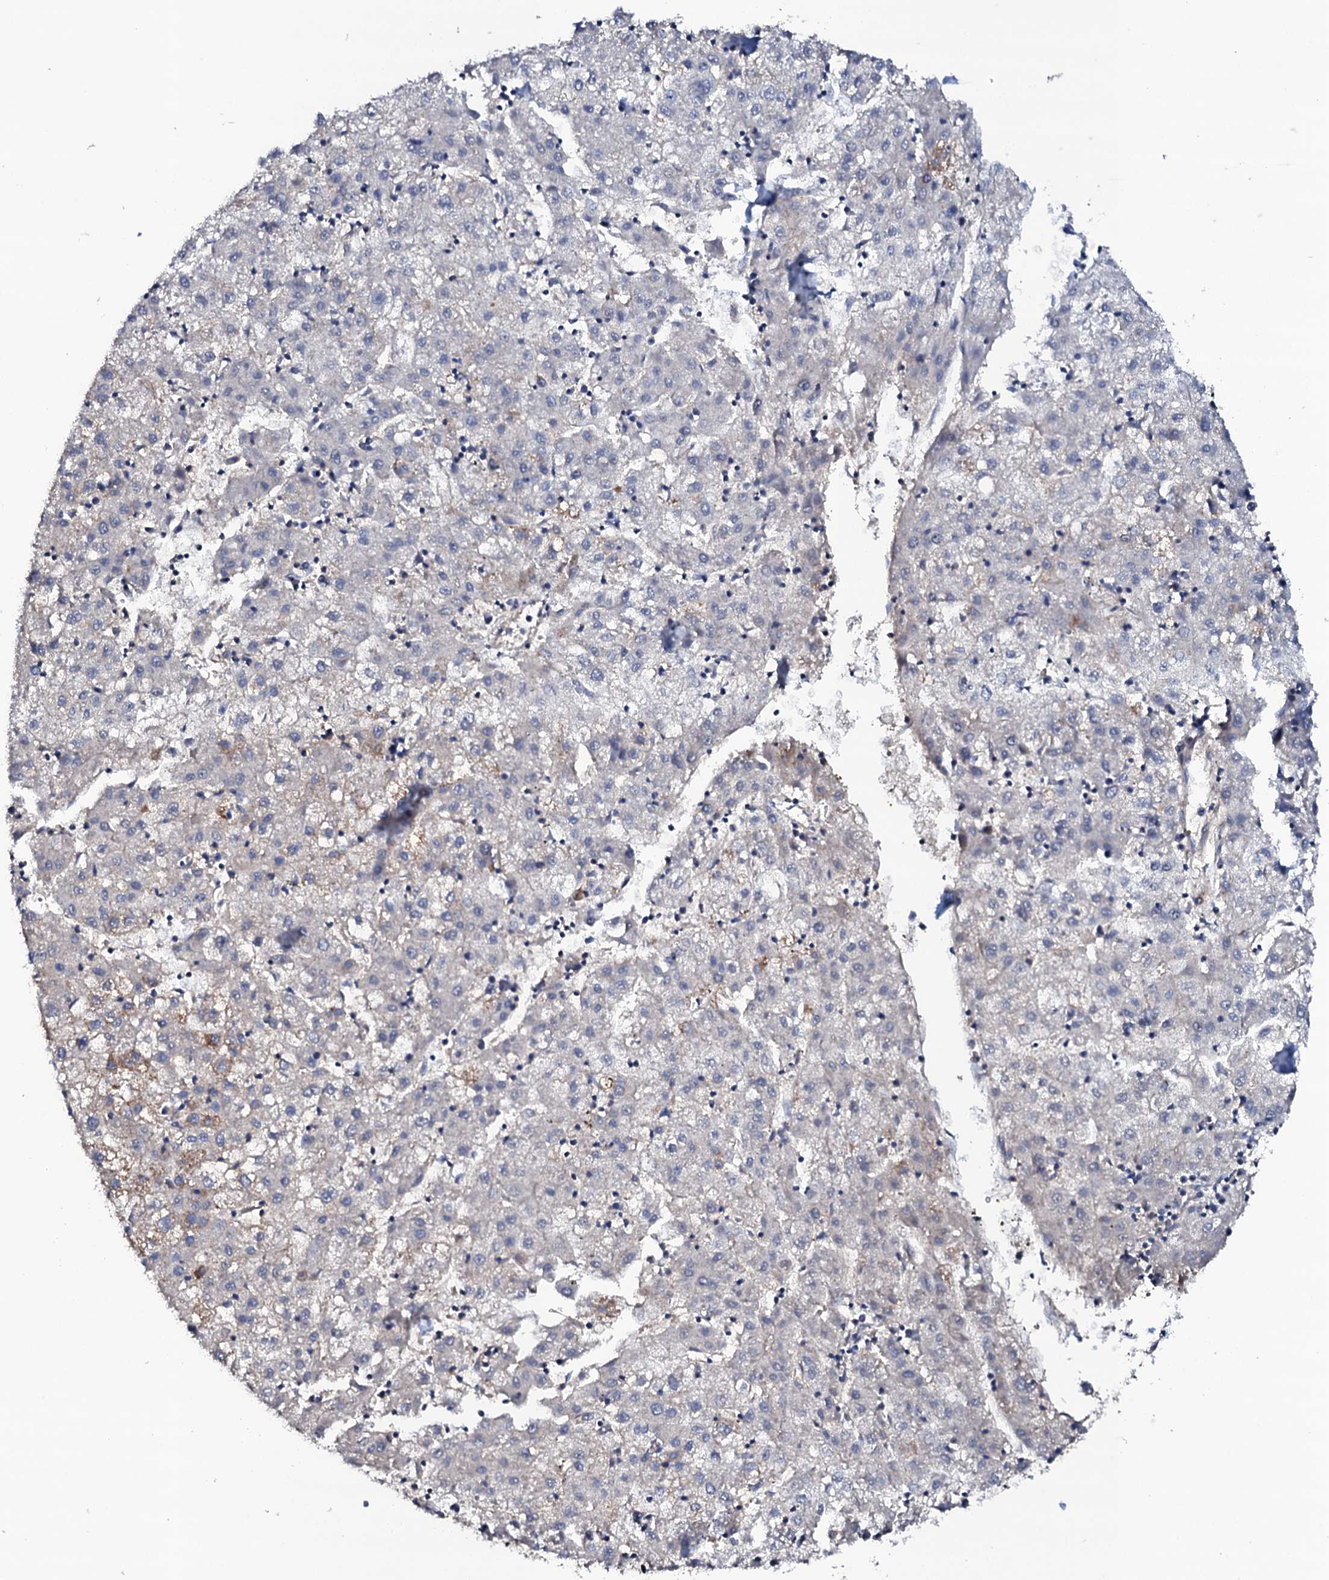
{"staining": {"intensity": "negative", "quantity": "none", "location": "none"}, "tissue": "liver cancer", "cell_type": "Tumor cells", "image_type": "cancer", "snomed": [{"axis": "morphology", "description": "Carcinoma, Hepatocellular, NOS"}, {"axis": "topography", "description": "Liver"}], "caption": "Histopathology image shows no significant protein staining in tumor cells of liver hepatocellular carcinoma. The staining was performed using DAB to visualize the protein expression in brown, while the nuclei were stained in blue with hematoxylin (Magnification: 20x).", "gene": "TCAF2", "patient": {"sex": "male", "age": 72}}